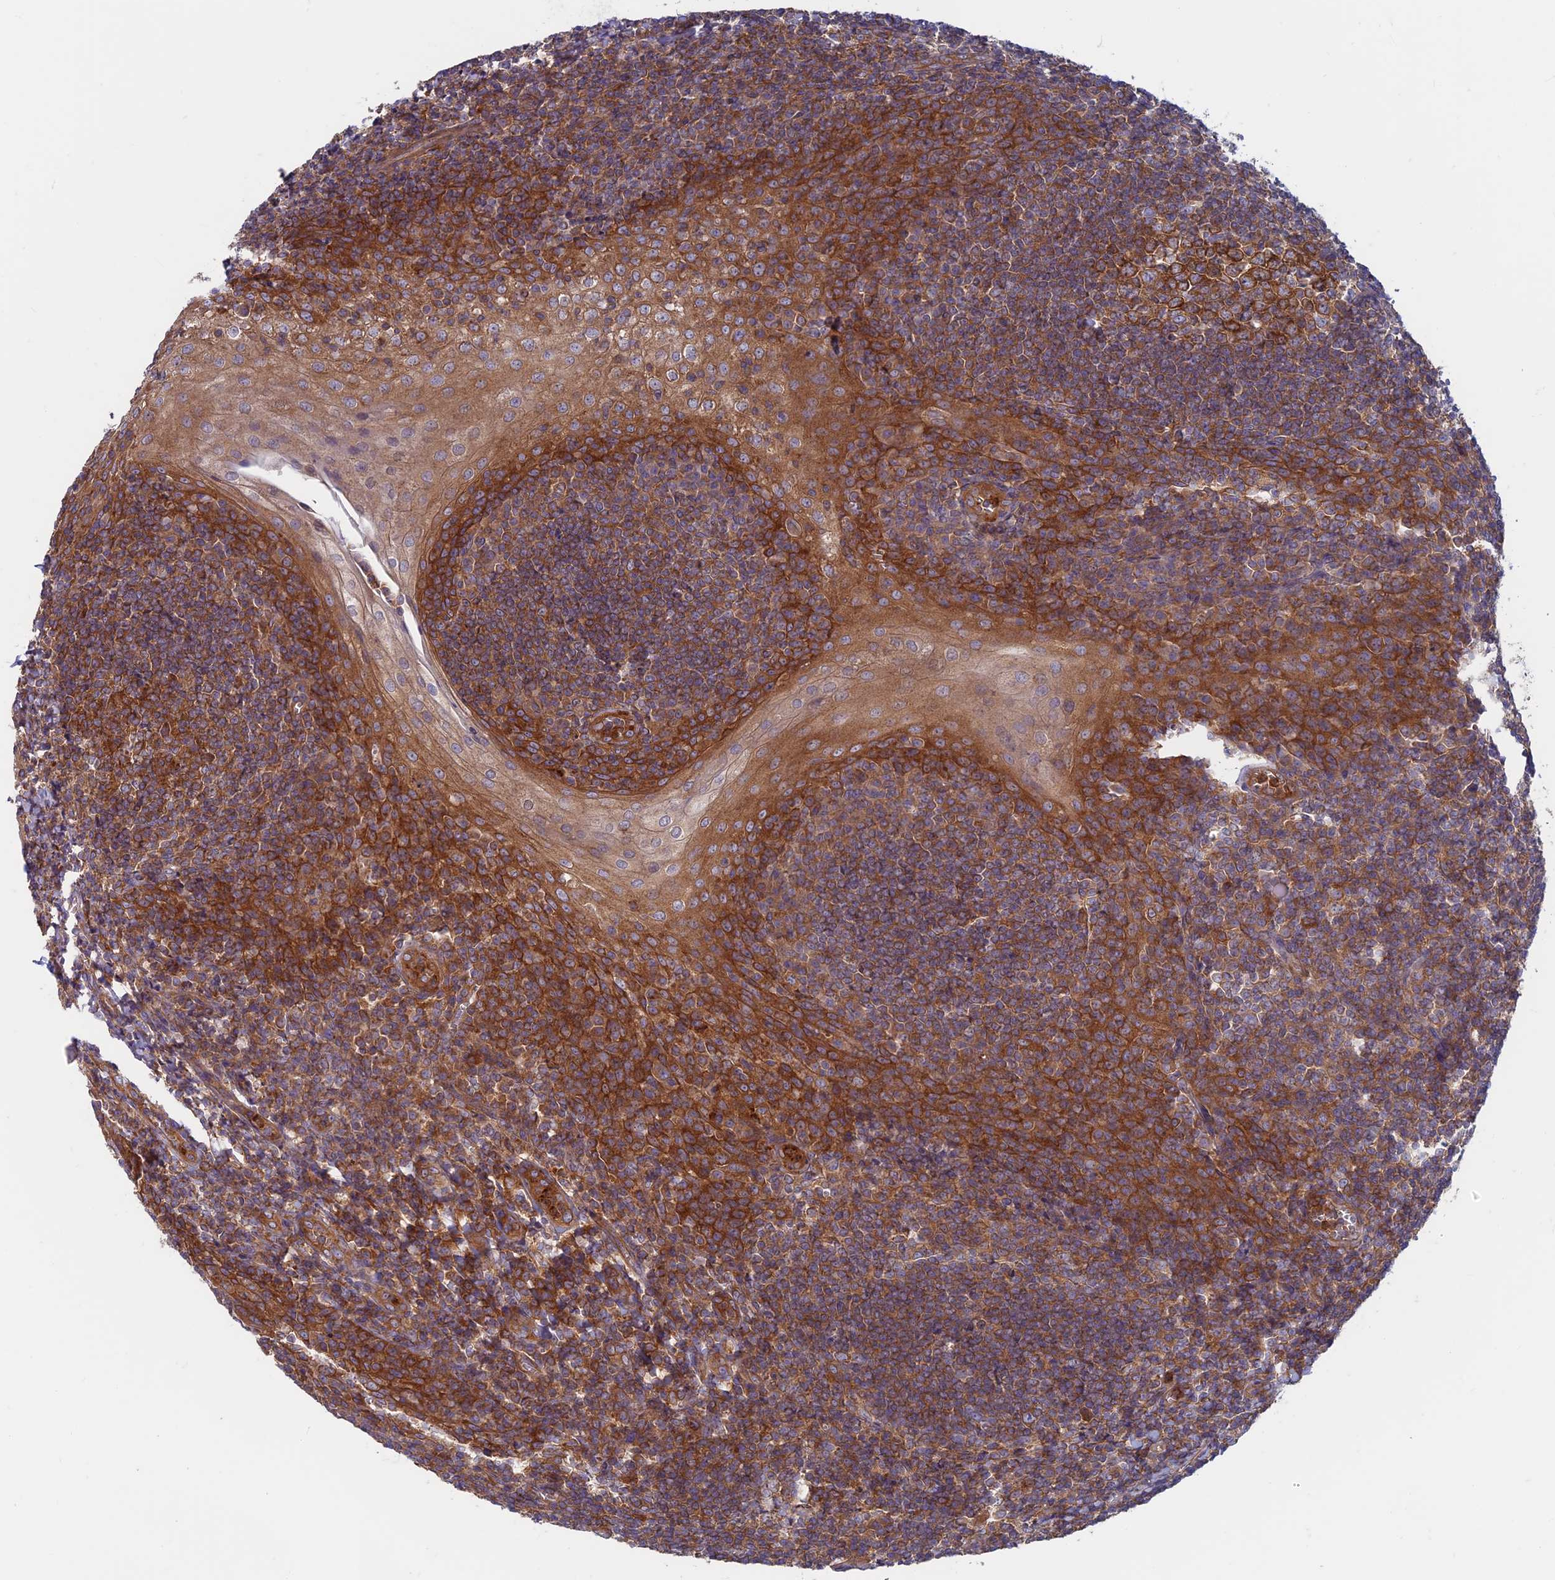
{"staining": {"intensity": "strong", "quantity": ">75%", "location": "cytoplasmic/membranous"}, "tissue": "tonsil", "cell_type": "Germinal center cells", "image_type": "normal", "snomed": [{"axis": "morphology", "description": "Normal tissue, NOS"}, {"axis": "topography", "description": "Tonsil"}], "caption": "IHC histopathology image of benign tonsil: tonsil stained using immunohistochemistry reveals high levels of strong protein expression localized specifically in the cytoplasmic/membranous of germinal center cells, appearing as a cytoplasmic/membranous brown color.", "gene": "DNM1L", "patient": {"sex": "male", "age": 27}}